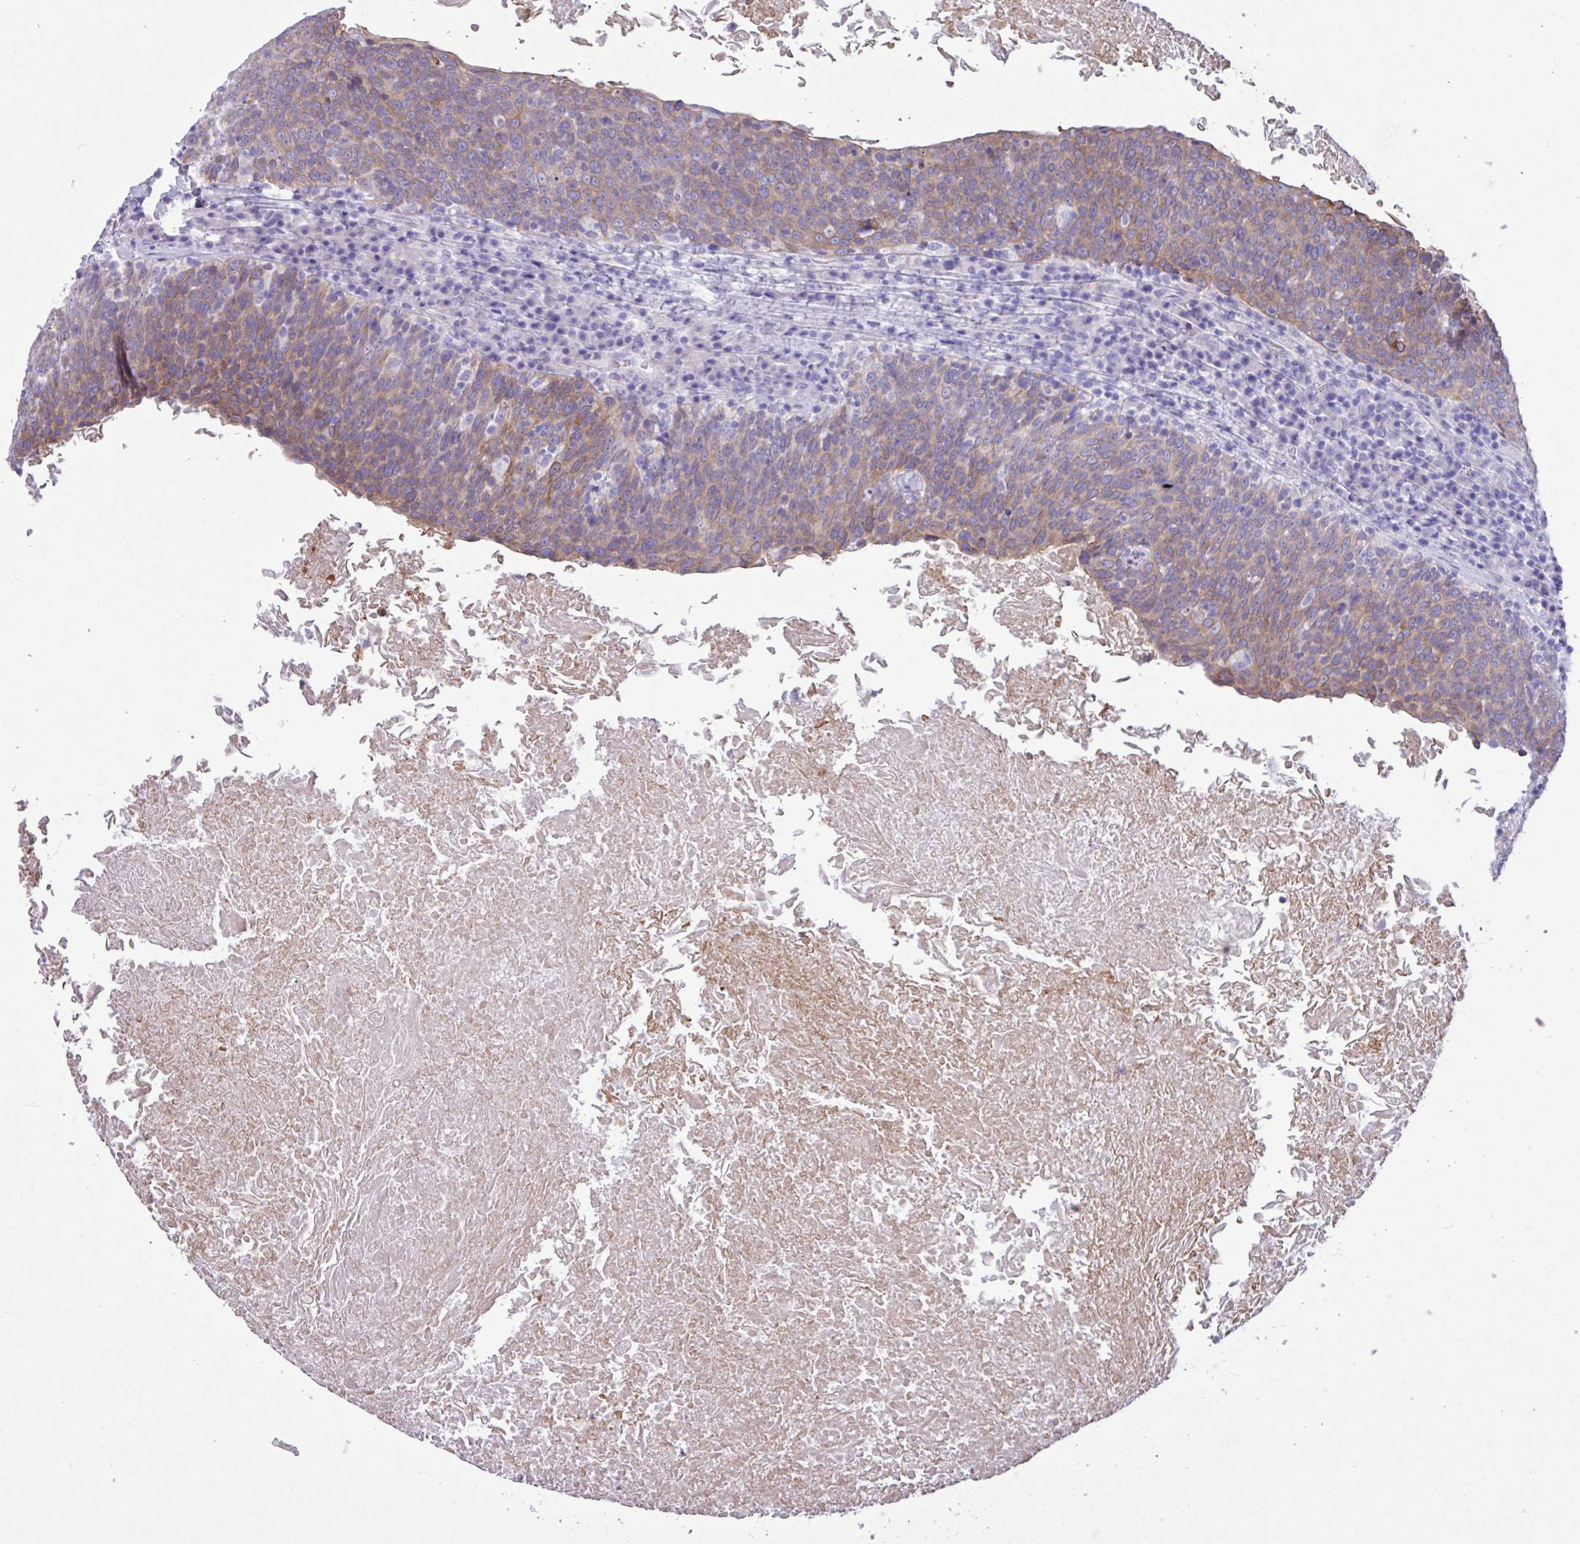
{"staining": {"intensity": "moderate", "quantity": ">75%", "location": "cytoplasmic/membranous"}, "tissue": "head and neck cancer", "cell_type": "Tumor cells", "image_type": "cancer", "snomed": [{"axis": "morphology", "description": "Squamous cell carcinoma, NOS"}, {"axis": "morphology", "description": "Squamous cell carcinoma, metastatic, NOS"}, {"axis": "topography", "description": "Lymph node"}, {"axis": "topography", "description": "Head-Neck"}], "caption": "Immunohistochemistry (IHC) (DAB (3,3'-diaminobenzidine)) staining of human head and neck metastatic squamous cell carcinoma reveals moderate cytoplasmic/membranous protein expression in about >75% of tumor cells.", "gene": "SLC38A1", "patient": {"sex": "male", "age": 62}}